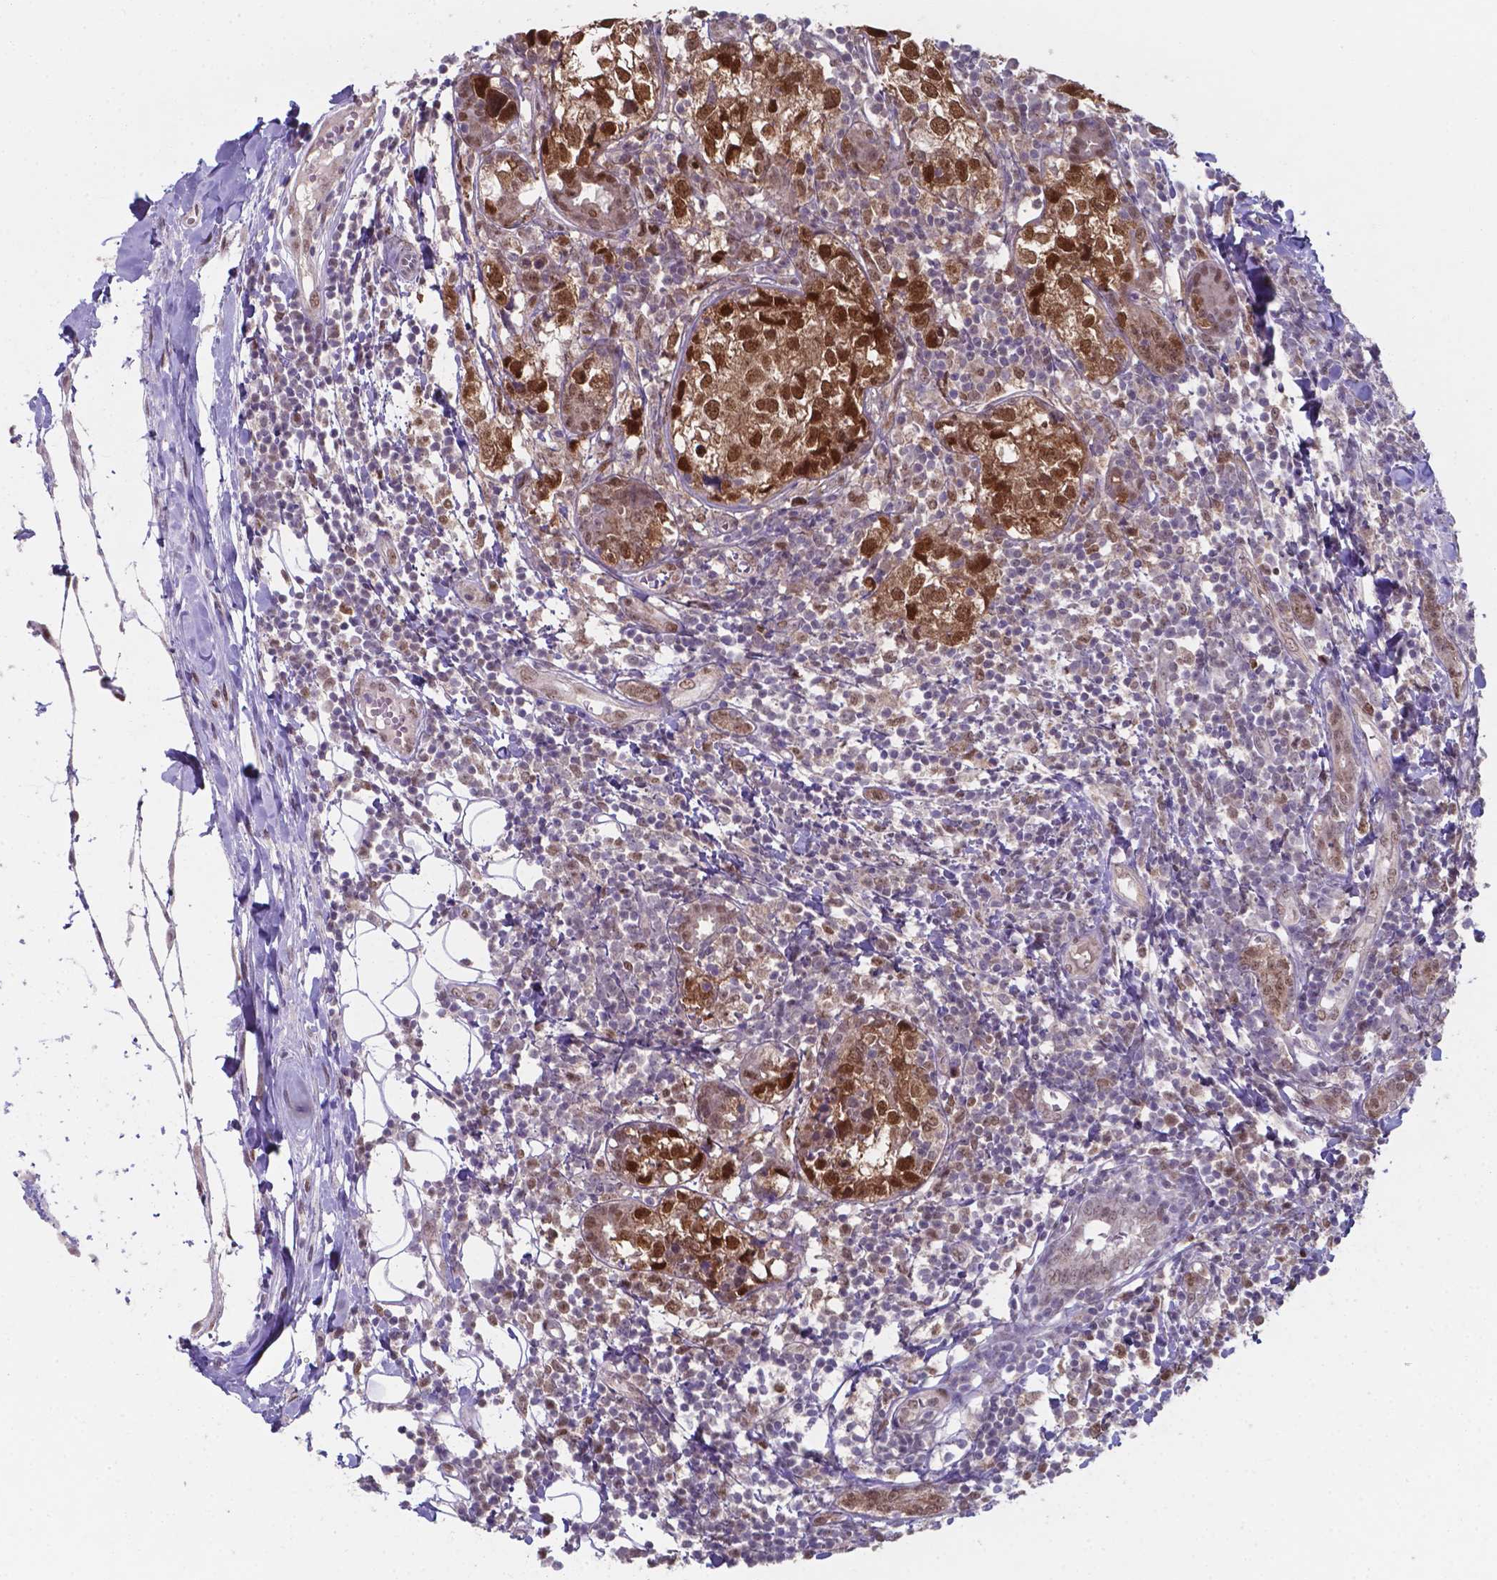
{"staining": {"intensity": "strong", "quantity": ">75%", "location": "nuclear"}, "tissue": "breast cancer", "cell_type": "Tumor cells", "image_type": "cancer", "snomed": [{"axis": "morphology", "description": "Duct carcinoma"}, {"axis": "topography", "description": "Breast"}], "caption": "Breast cancer tissue reveals strong nuclear expression in about >75% of tumor cells, visualized by immunohistochemistry.", "gene": "UBE2E2", "patient": {"sex": "female", "age": 30}}